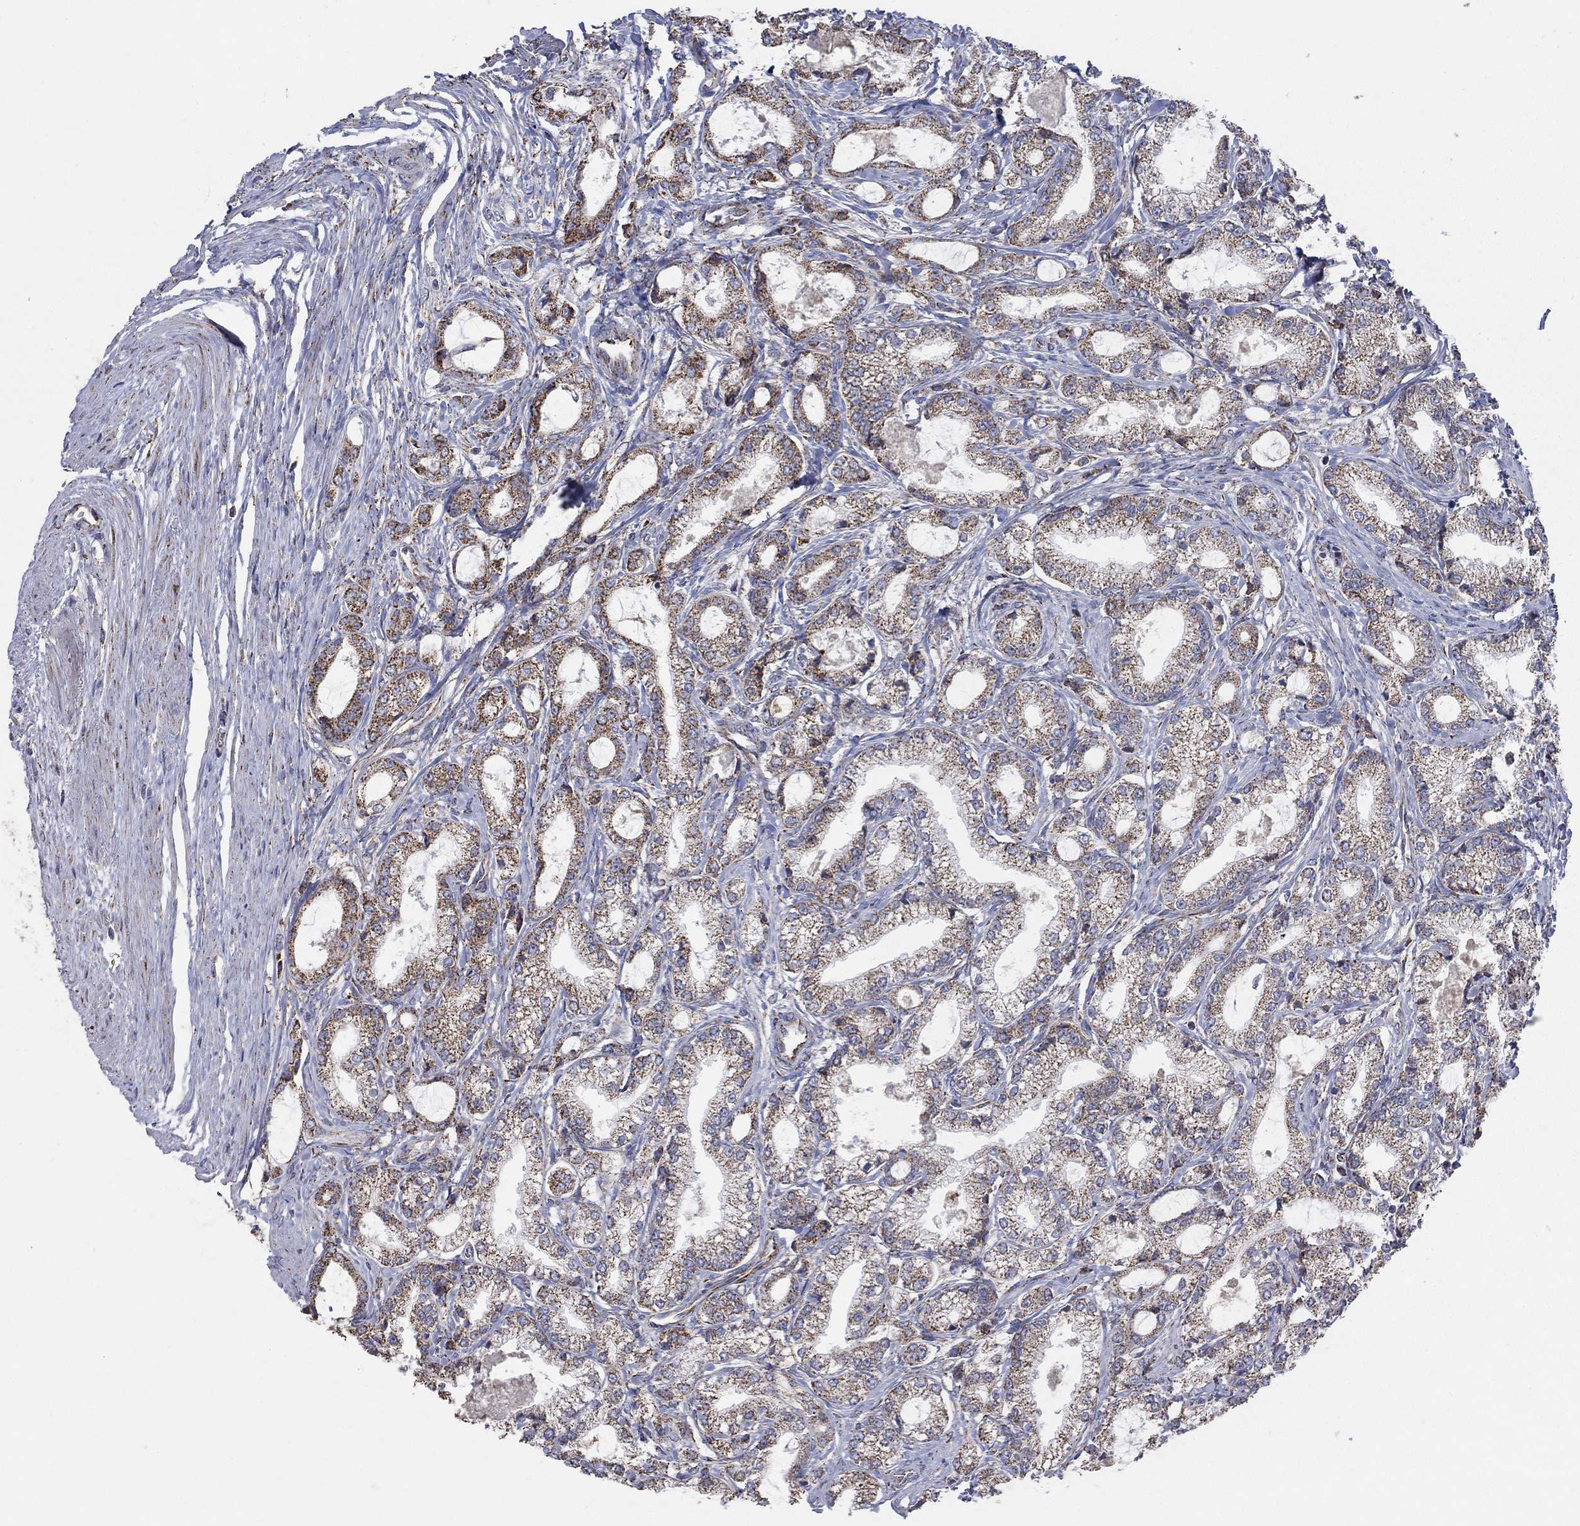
{"staining": {"intensity": "strong", "quantity": "25%-75%", "location": "cytoplasmic/membranous"}, "tissue": "prostate cancer", "cell_type": "Tumor cells", "image_type": "cancer", "snomed": [{"axis": "morphology", "description": "Adenocarcinoma, NOS"}, {"axis": "topography", "description": "Prostate and seminal vesicle, NOS"}, {"axis": "topography", "description": "Prostate"}], "caption": "Protein staining reveals strong cytoplasmic/membranous expression in about 25%-75% of tumor cells in adenocarcinoma (prostate).", "gene": "PNPLA2", "patient": {"sex": "male", "age": 62}}